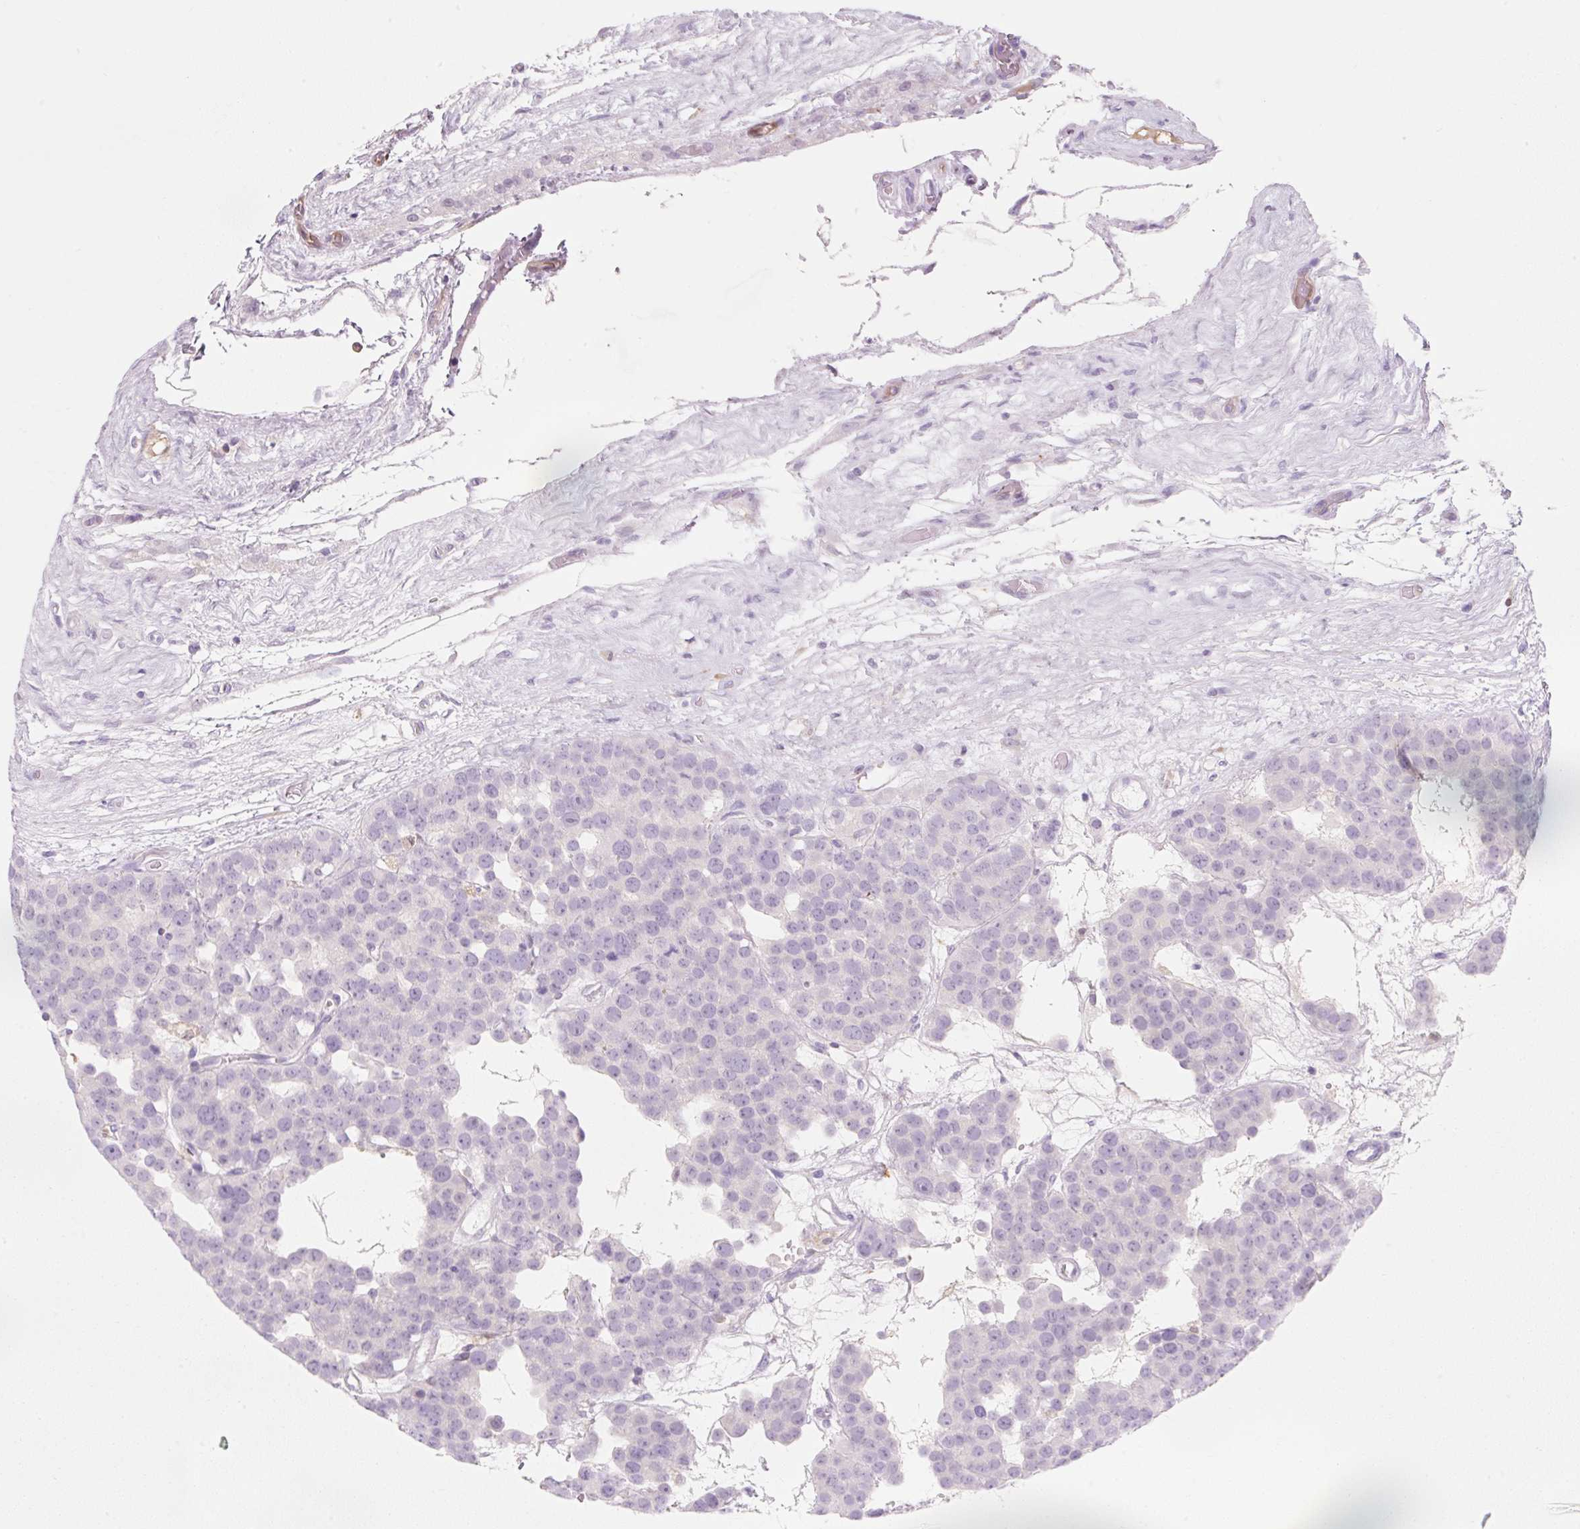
{"staining": {"intensity": "negative", "quantity": "none", "location": "none"}, "tissue": "testis cancer", "cell_type": "Tumor cells", "image_type": "cancer", "snomed": [{"axis": "morphology", "description": "Seminoma, NOS"}, {"axis": "topography", "description": "Testis"}], "caption": "Testis seminoma stained for a protein using immunohistochemistry shows no positivity tumor cells.", "gene": "FABP5", "patient": {"sex": "male", "age": 71}}